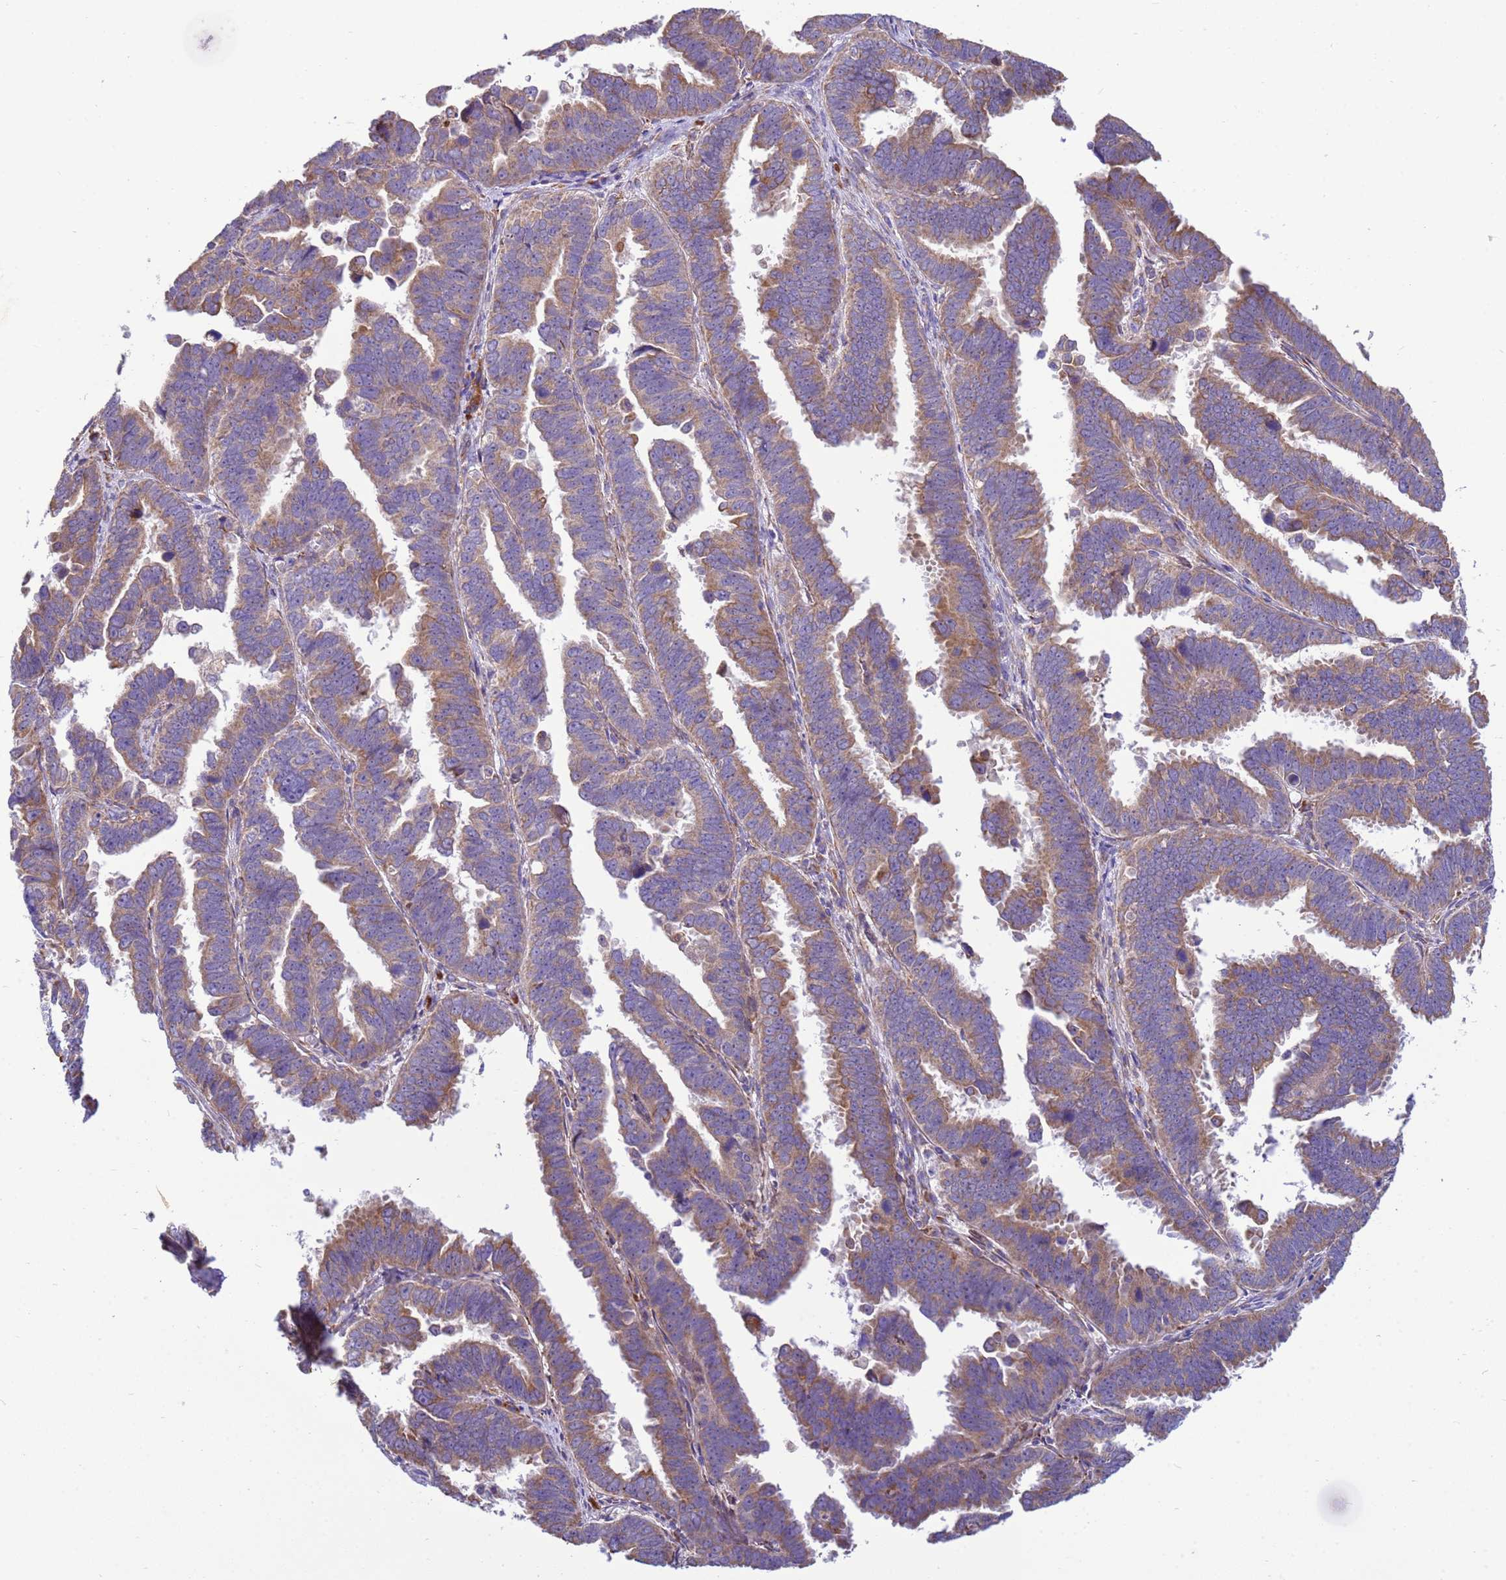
{"staining": {"intensity": "moderate", "quantity": ">75%", "location": "cytoplasmic/membranous"}, "tissue": "endometrial cancer", "cell_type": "Tumor cells", "image_type": "cancer", "snomed": [{"axis": "morphology", "description": "Adenocarcinoma, NOS"}, {"axis": "topography", "description": "Endometrium"}], "caption": "Immunohistochemical staining of endometrial cancer demonstrates medium levels of moderate cytoplasmic/membranous protein staining in about >75% of tumor cells.", "gene": "THAP5", "patient": {"sex": "female", "age": 75}}